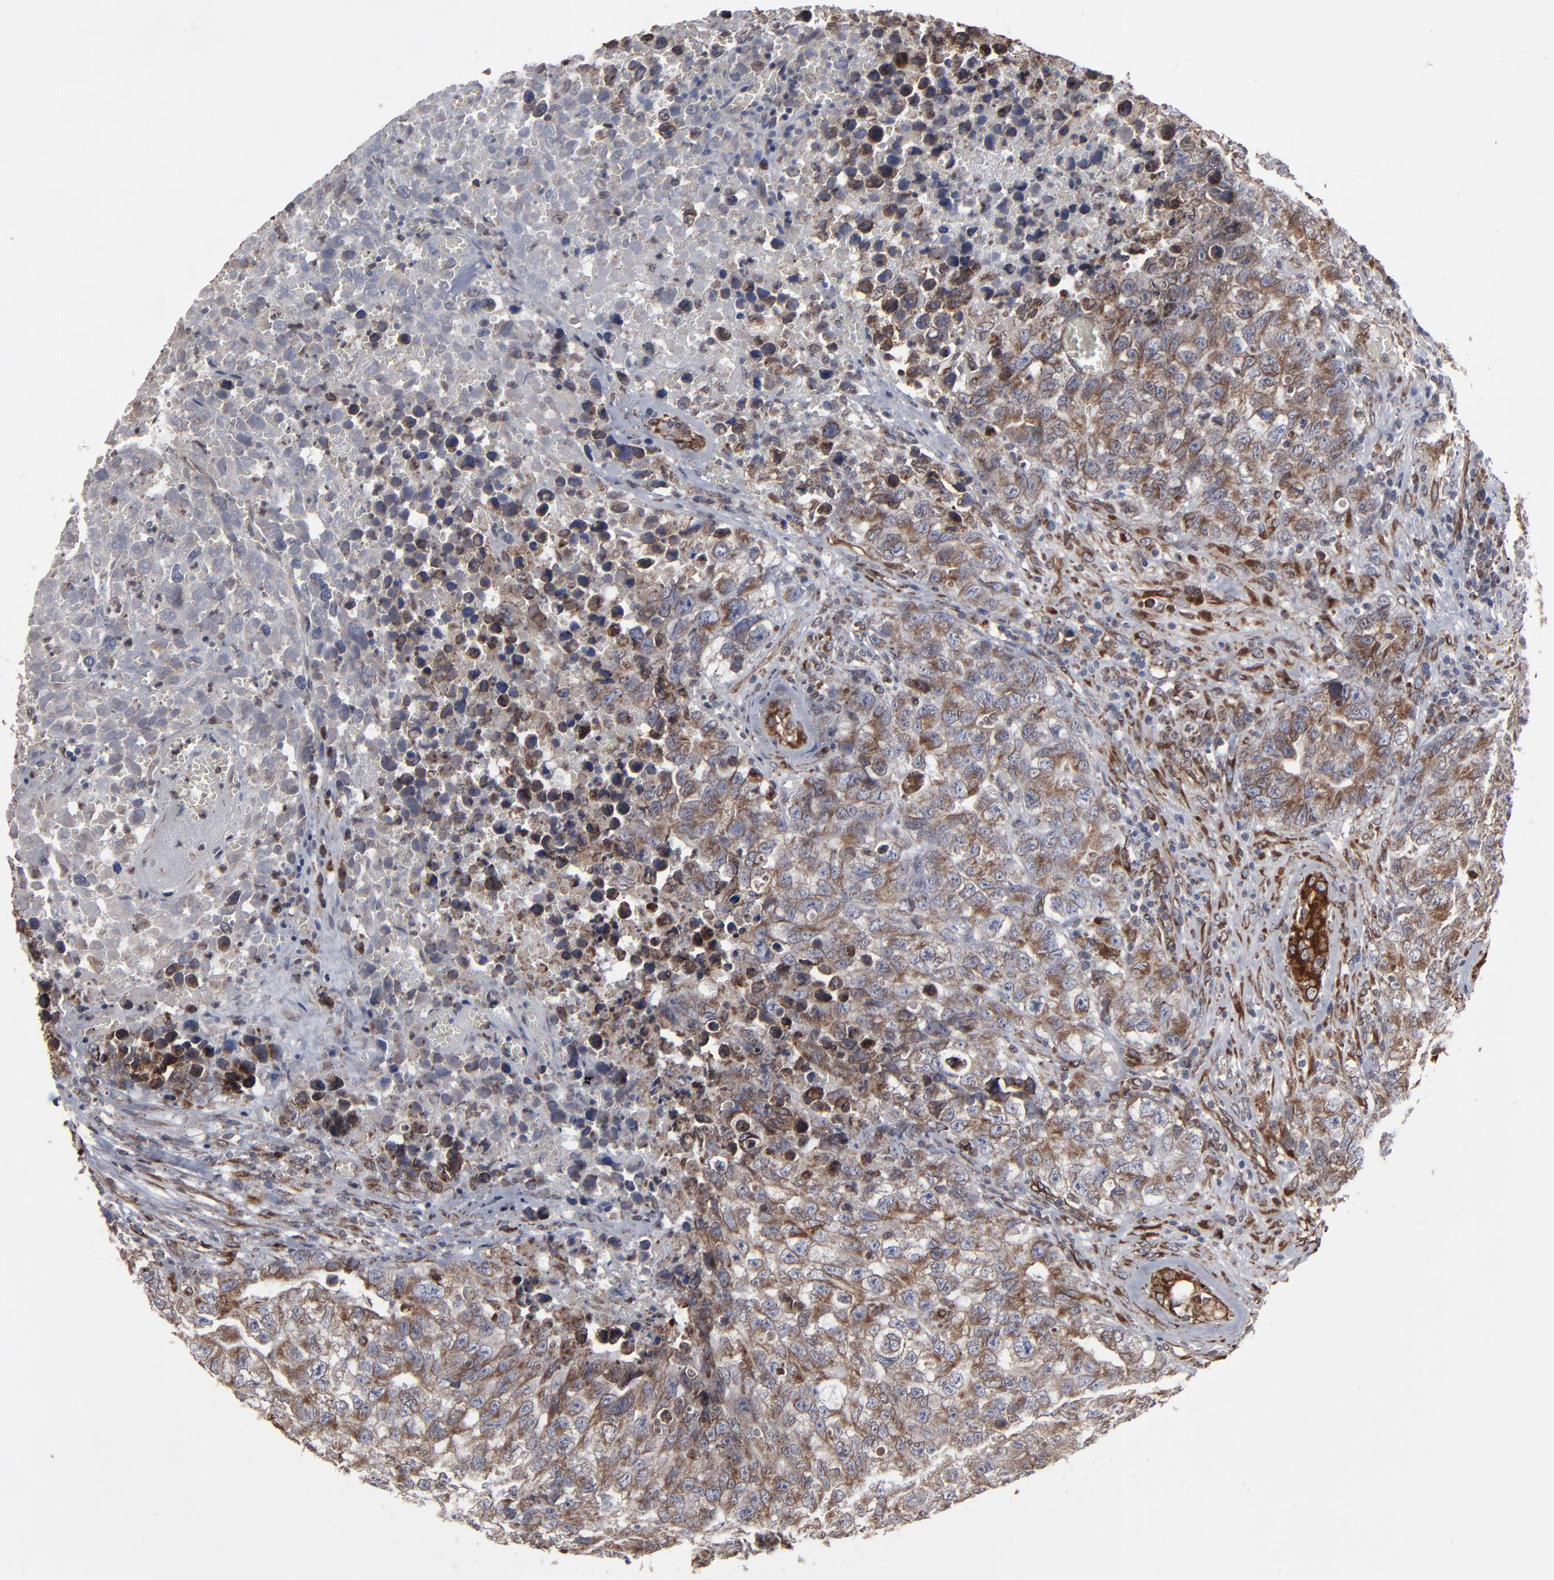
{"staining": {"intensity": "moderate", "quantity": ">75%", "location": "cytoplasmic/membranous"}, "tissue": "testis cancer", "cell_type": "Tumor cells", "image_type": "cancer", "snomed": [{"axis": "morphology", "description": "Carcinoma, Embryonal, NOS"}, {"axis": "topography", "description": "Testis"}], "caption": "Immunohistochemical staining of human embryonal carcinoma (testis) displays moderate cytoplasmic/membranous protein positivity in approximately >75% of tumor cells.", "gene": "CNIH1", "patient": {"sex": "male", "age": 31}}